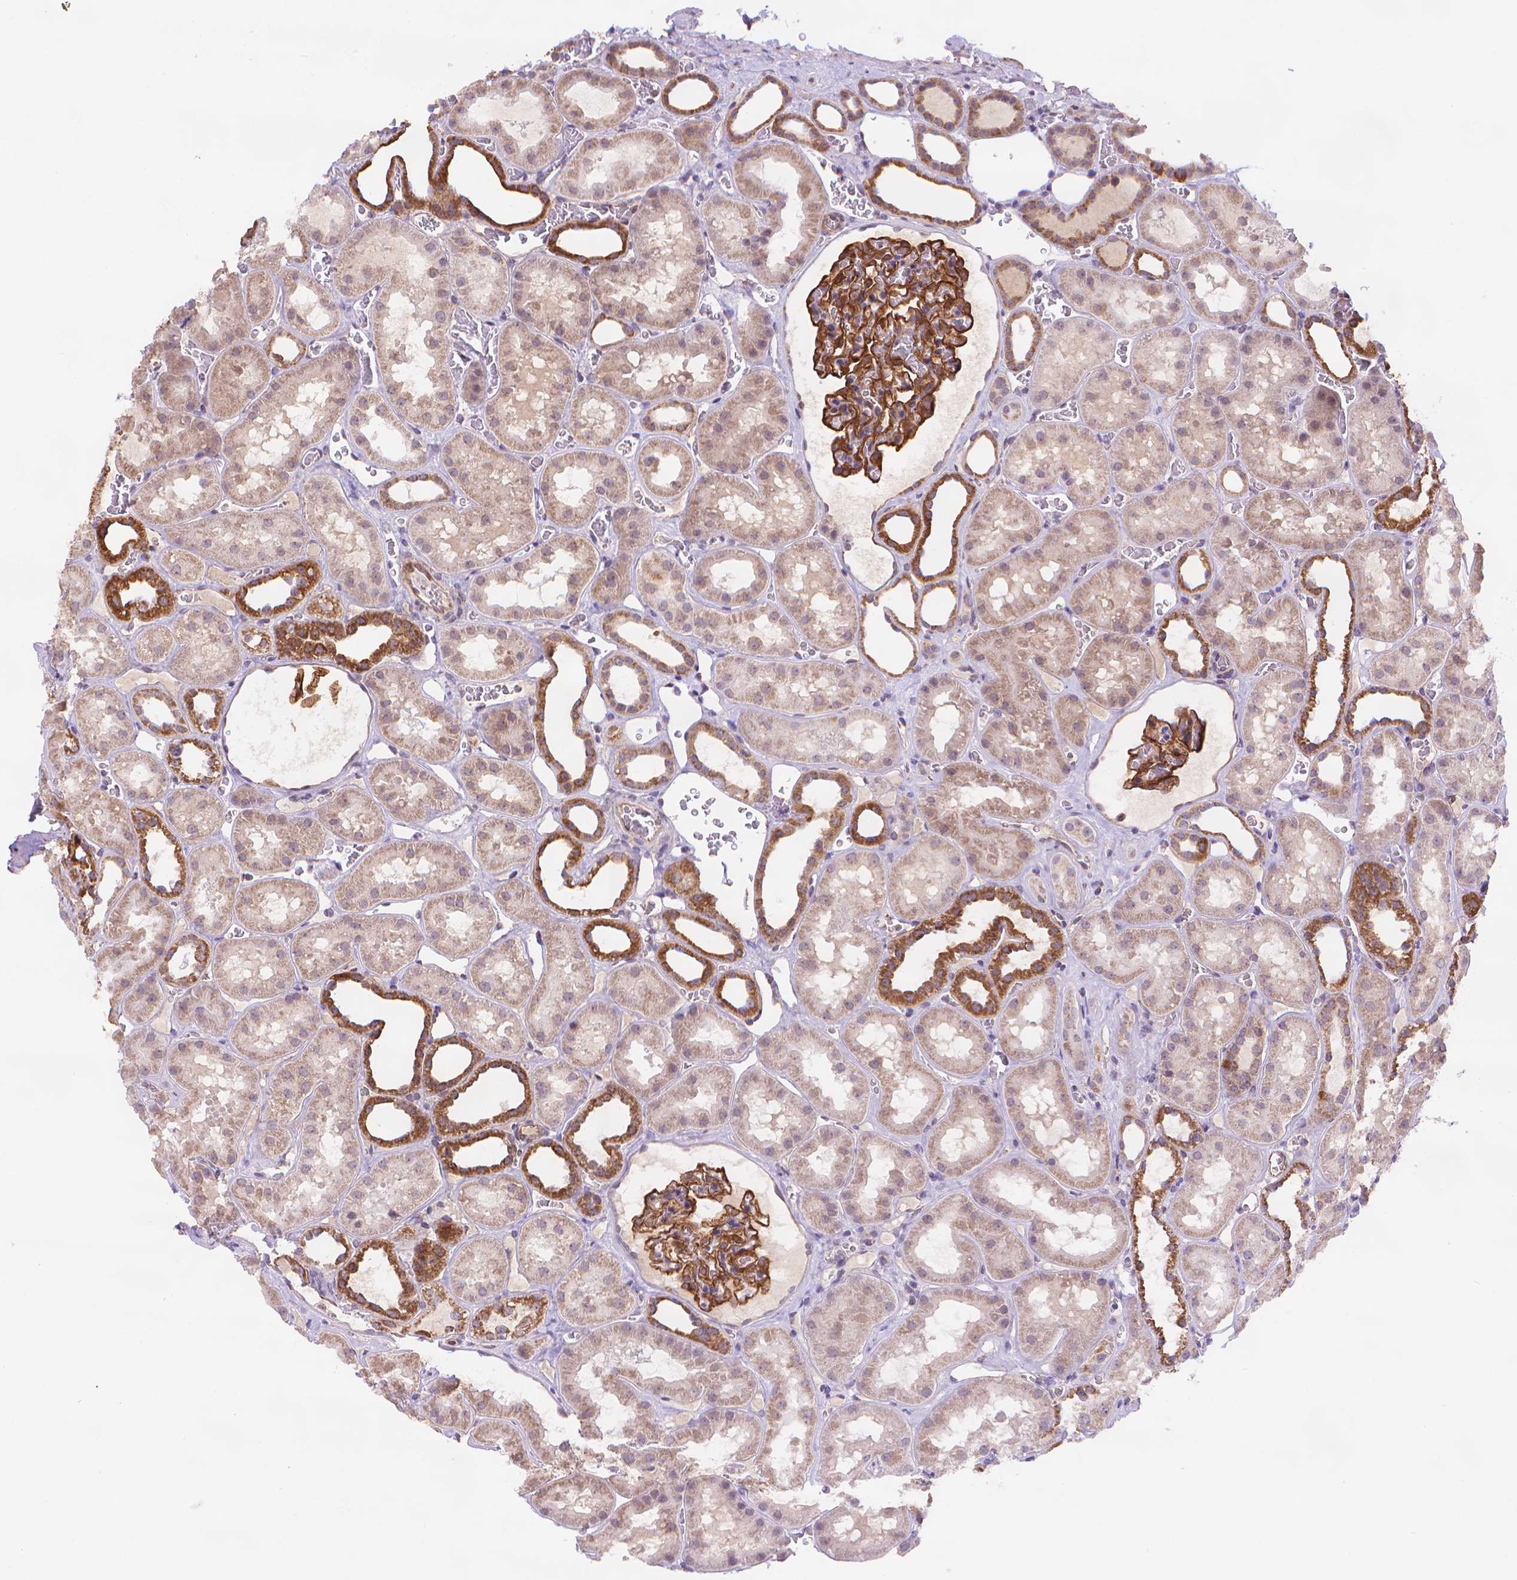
{"staining": {"intensity": "strong", "quantity": "25%-75%", "location": "cytoplasmic/membranous"}, "tissue": "kidney", "cell_type": "Cells in glomeruli", "image_type": "normal", "snomed": [{"axis": "morphology", "description": "Normal tissue, NOS"}, {"axis": "topography", "description": "Kidney"}], "caption": "Approximately 25%-75% of cells in glomeruli in unremarkable kidney exhibit strong cytoplasmic/membranous protein staining as visualized by brown immunohistochemical staining.", "gene": "CYYR1", "patient": {"sex": "female", "age": 41}}